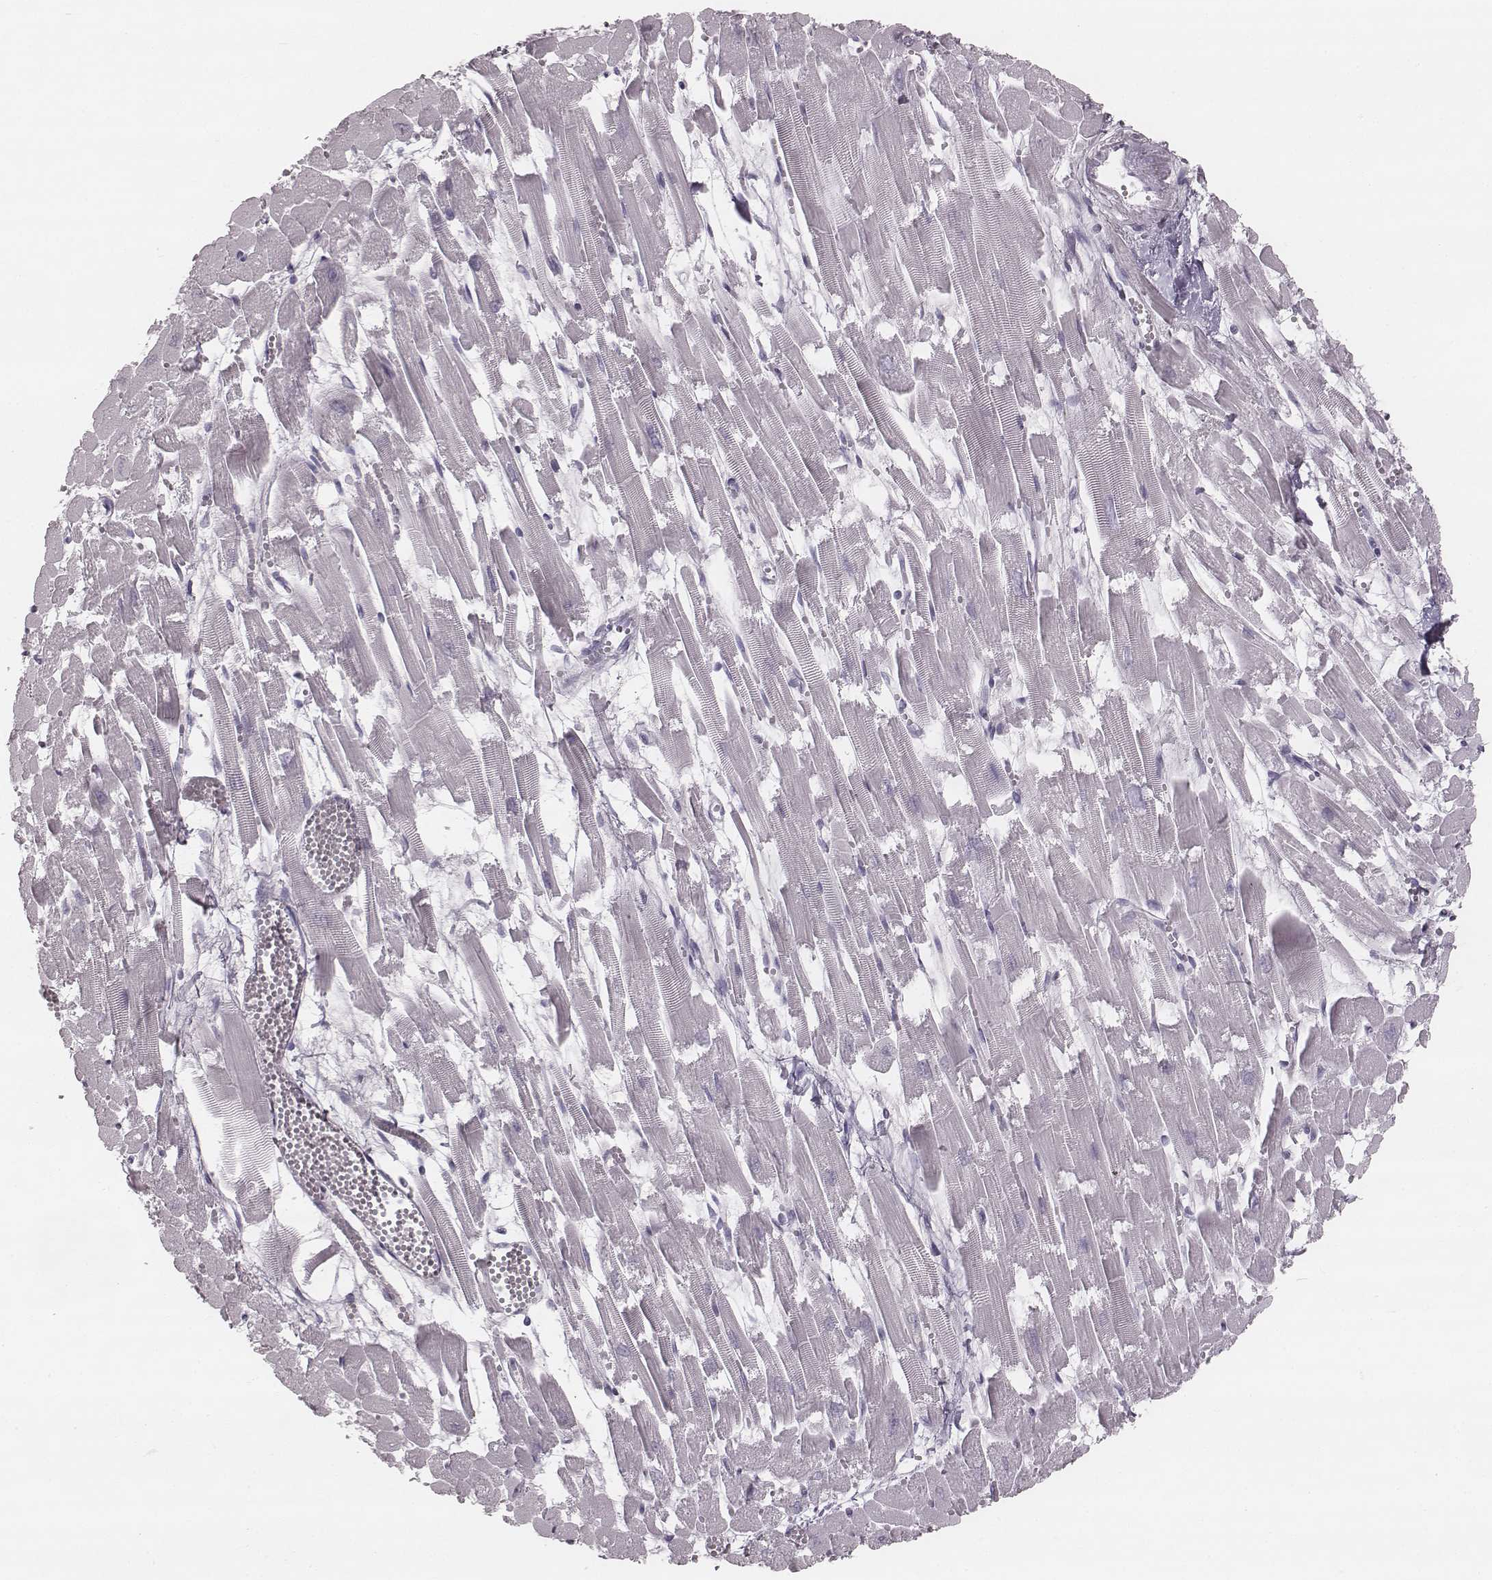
{"staining": {"intensity": "negative", "quantity": "none", "location": "none"}, "tissue": "heart muscle", "cell_type": "Cardiomyocytes", "image_type": "normal", "snomed": [{"axis": "morphology", "description": "Normal tissue, NOS"}, {"axis": "topography", "description": "Heart"}], "caption": "DAB immunohistochemical staining of benign heart muscle reveals no significant expression in cardiomyocytes.", "gene": "ENSG00000285837", "patient": {"sex": "female", "age": 52}}